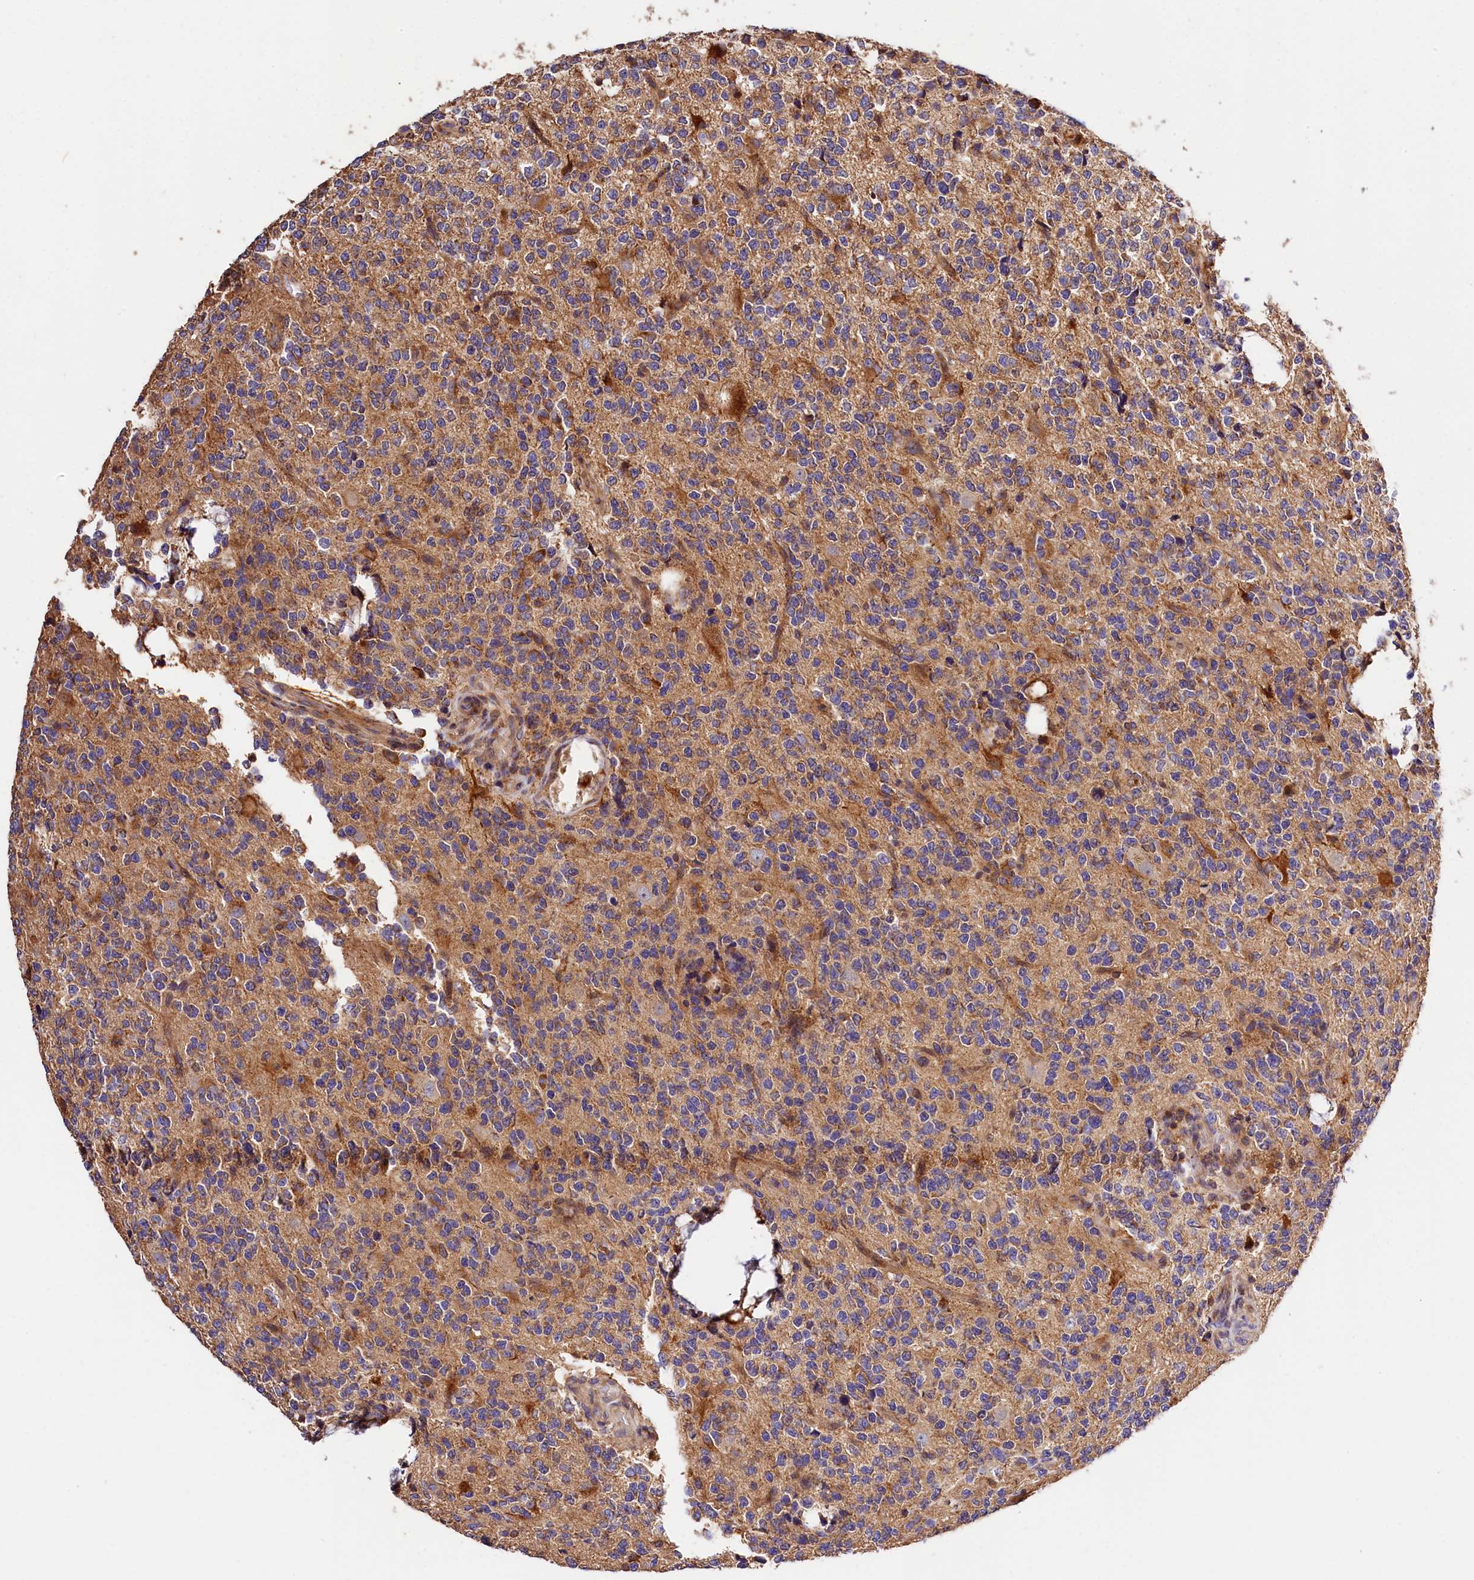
{"staining": {"intensity": "moderate", "quantity": "<25%", "location": "cytoplasmic/membranous"}, "tissue": "glioma", "cell_type": "Tumor cells", "image_type": "cancer", "snomed": [{"axis": "morphology", "description": "Glioma, malignant, High grade"}, {"axis": "topography", "description": "Brain"}], "caption": "Protein expression analysis of high-grade glioma (malignant) demonstrates moderate cytoplasmic/membranous expression in approximately <25% of tumor cells.", "gene": "KPTN", "patient": {"sex": "female", "age": 62}}